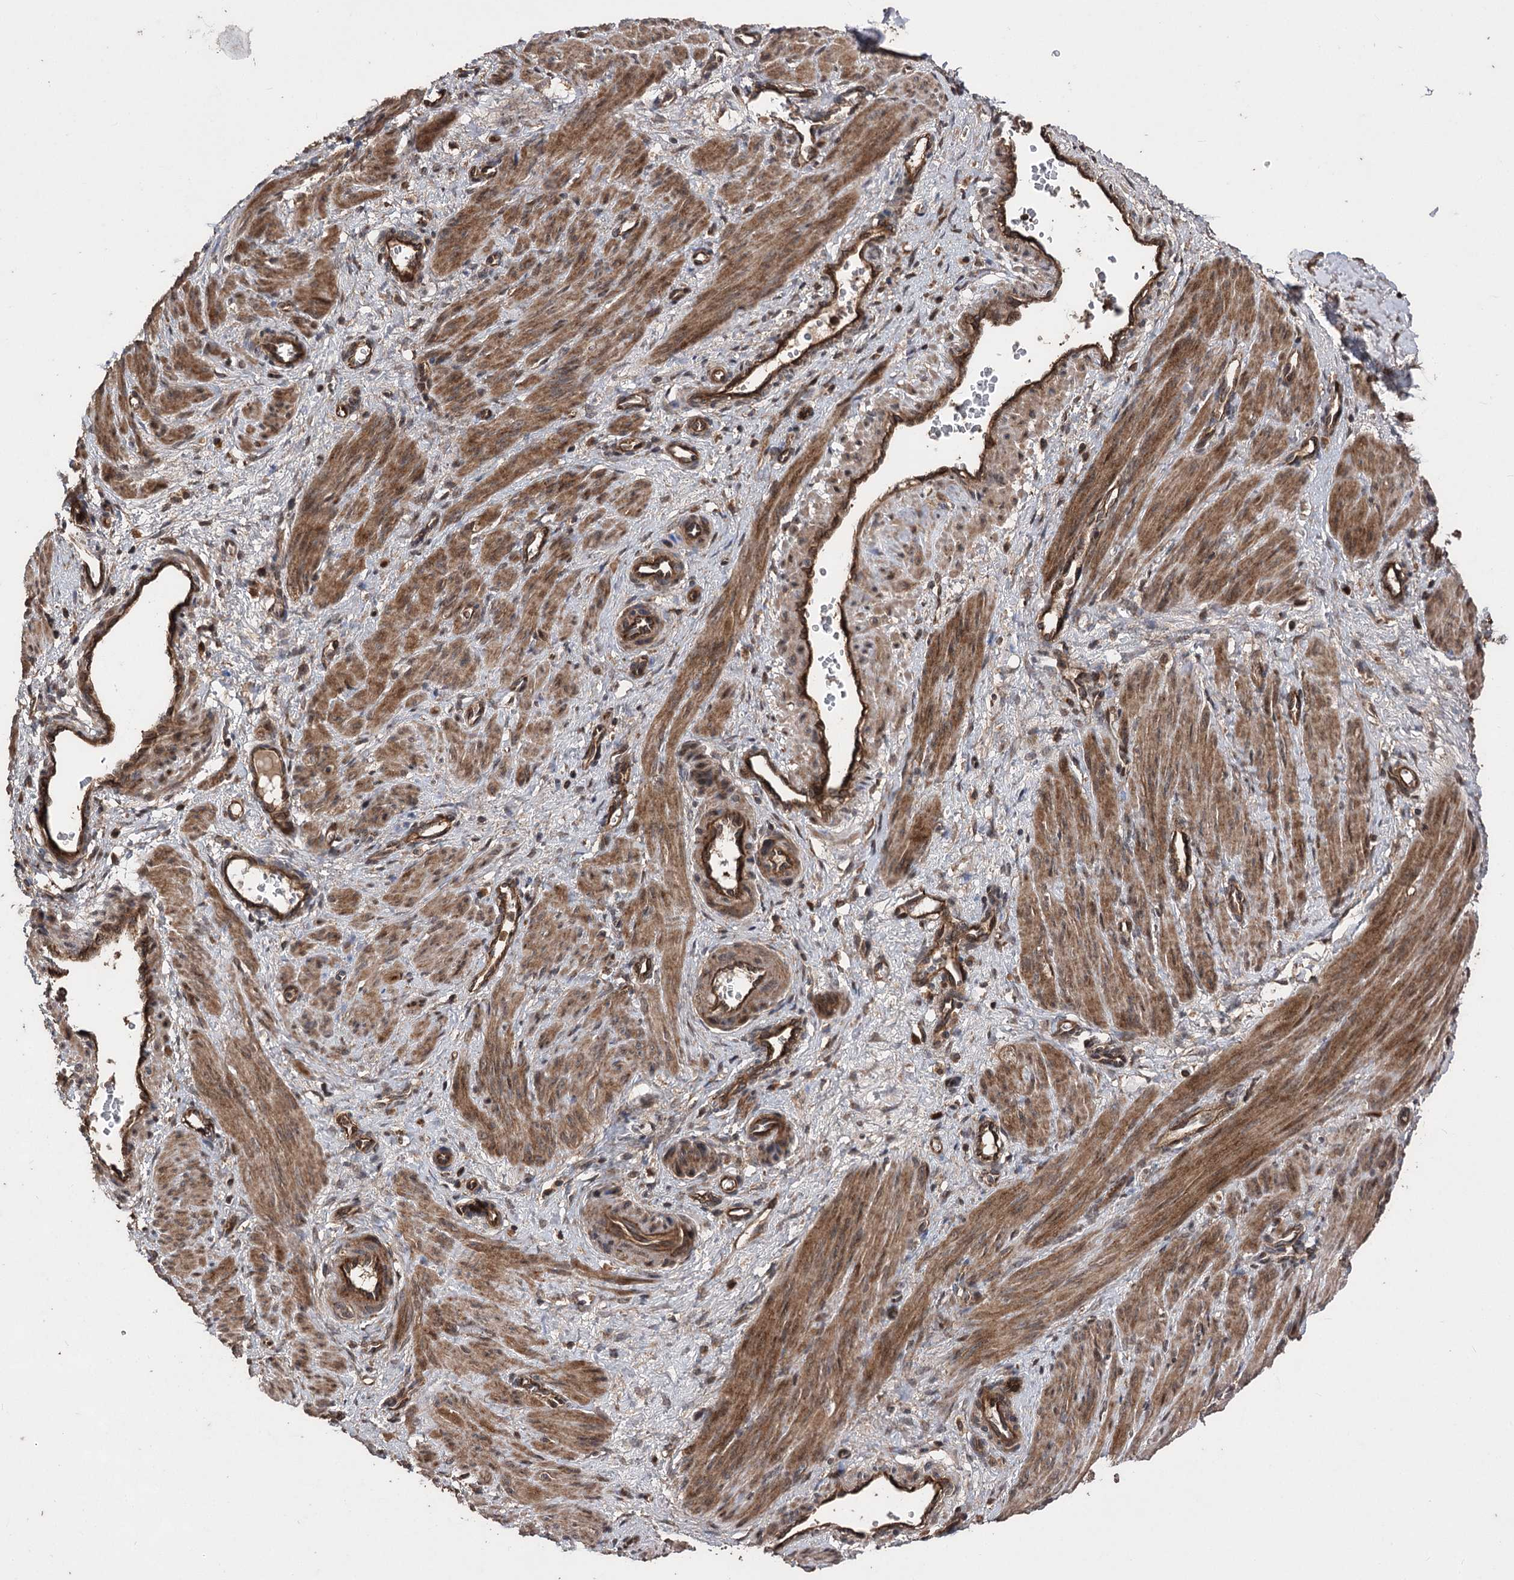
{"staining": {"intensity": "moderate", "quantity": ">75%", "location": "cytoplasmic/membranous"}, "tissue": "smooth muscle", "cell_type": "Smooth muscle cells", "image_type": "normal", "snomed": [{"axis": "morphology", "description": "Normal tissue, NOS"}, {"axis": "topography", "description": "Endometrium"}], "caption": "About >75% of smooth muscle cells in unremarkable smooth muscle demonstrate moderate cytoplasmic/membranous protein positivity as visualized by brown immunohistochemical staining.", "gene": "RASSF3", "patient": {"sex": "female", "age": 33}}